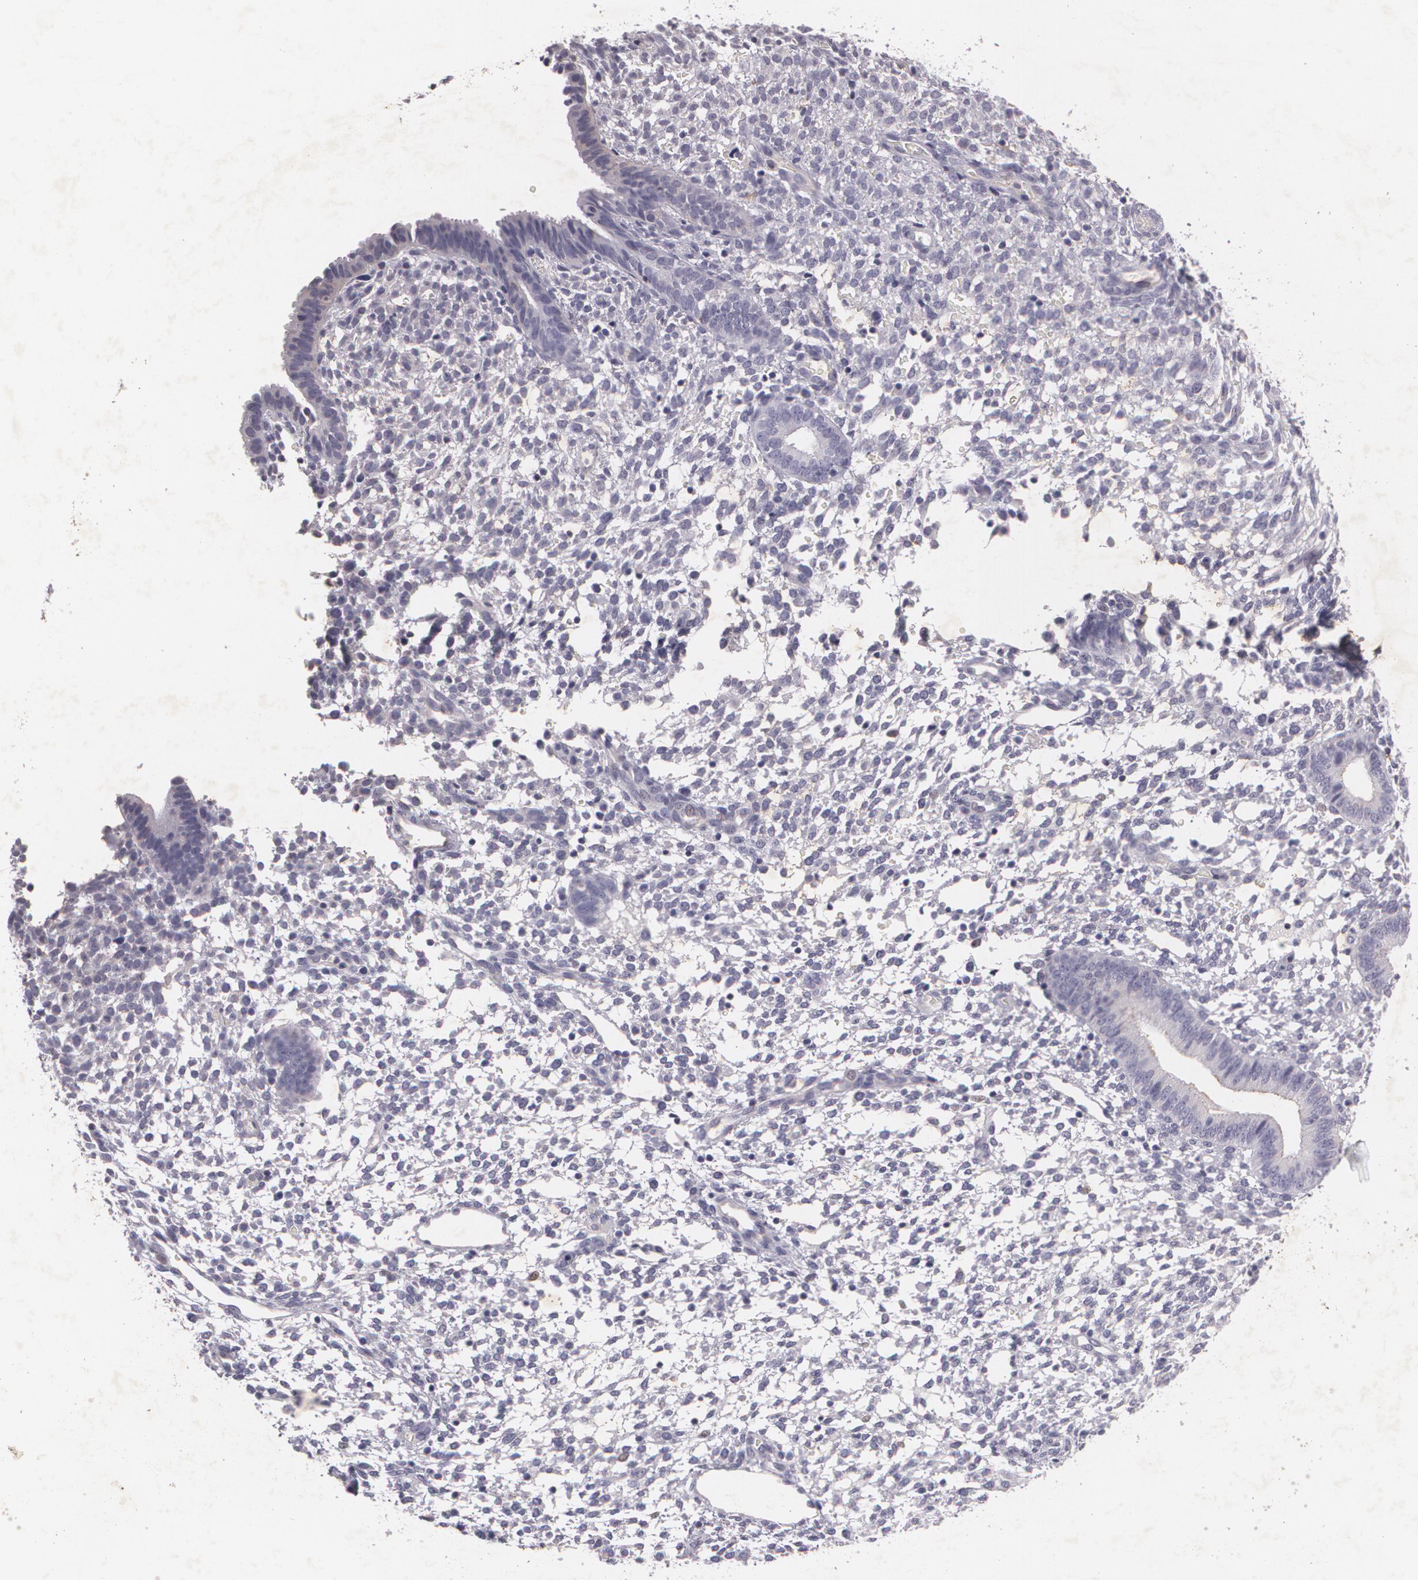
{"staining": {"intensity": "negative", "quantity": "none", "location": "none"}, "tissue": "endometrium", "cell_type": "Cells in endometrial stroma", "image_type": "normal", "snomed": [{"axis": "morphology", "description": "Normal tissue, NOS"}, {"axis": "topography", "description": "Endometrium"}], "caption": "An immunohistochemistry image of normal endometrium is shown. There is no staining in cells in endometrial stroma of endometrium. Nuclei are stained in blue.", "gene": "KCNA4", "patient": {"sex": "female", "age": 35}}